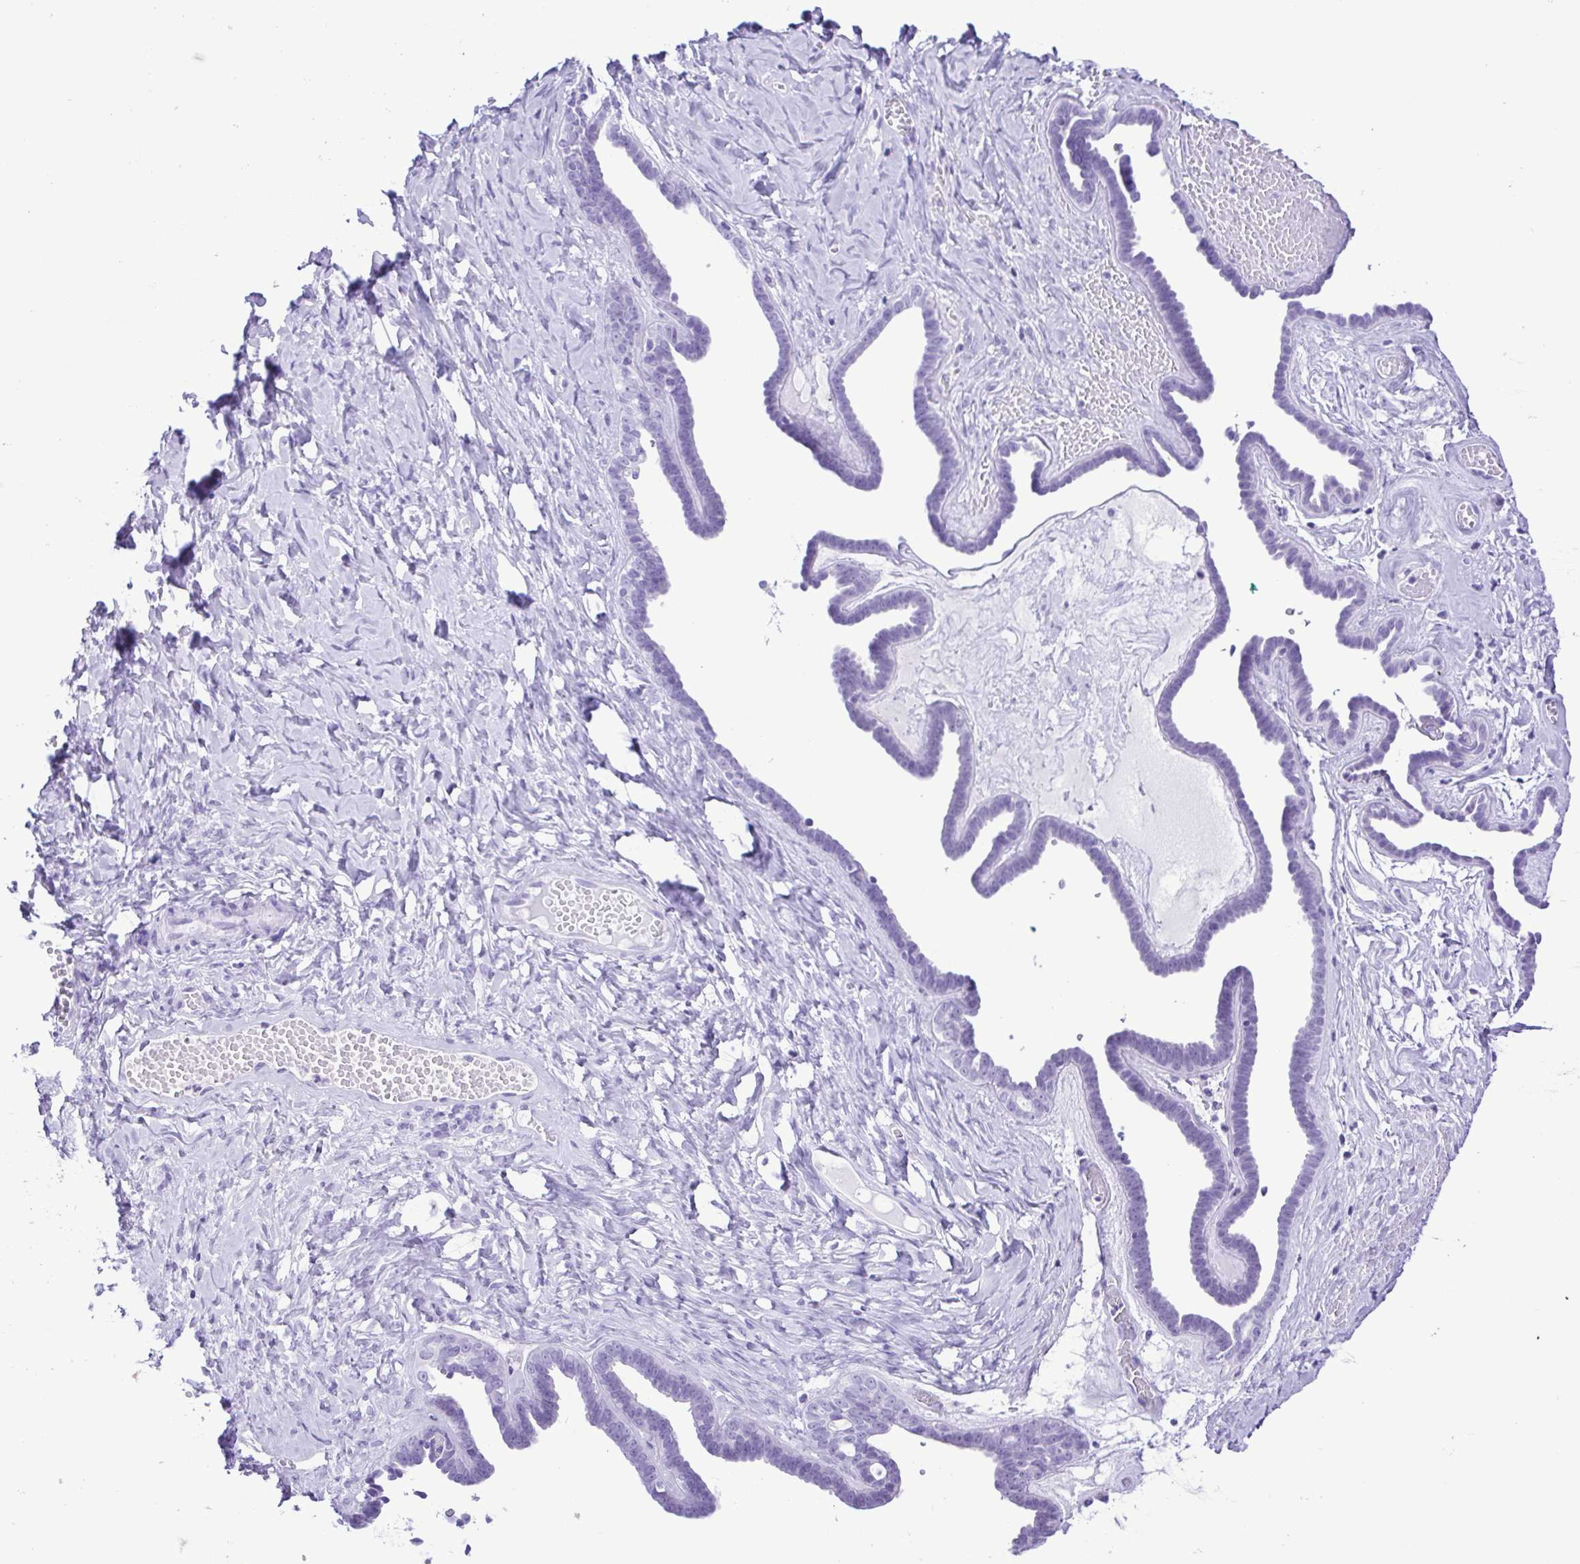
{"staining": {"intensity": "negative", "quantity": "none", "location": "none"}, "tissue": "ovarian cancer", "cell_type": "Tumor cells", "image_type": "cancer", "snomed": [{"axis": "morphology", "description": "Cystadenocarcinoma, serous, NOS"}, {"axis": "topography", "description": "Ovary"}], "caption": "IHC histopathology image of neoplastic tissue: human serous cystadenocarcinoma (ovarian) stained with DAB demonstrates no significant protein positivity in tumor cells.", "gene": "CASP14", "patient": {"sex": "female", "age": 71}}